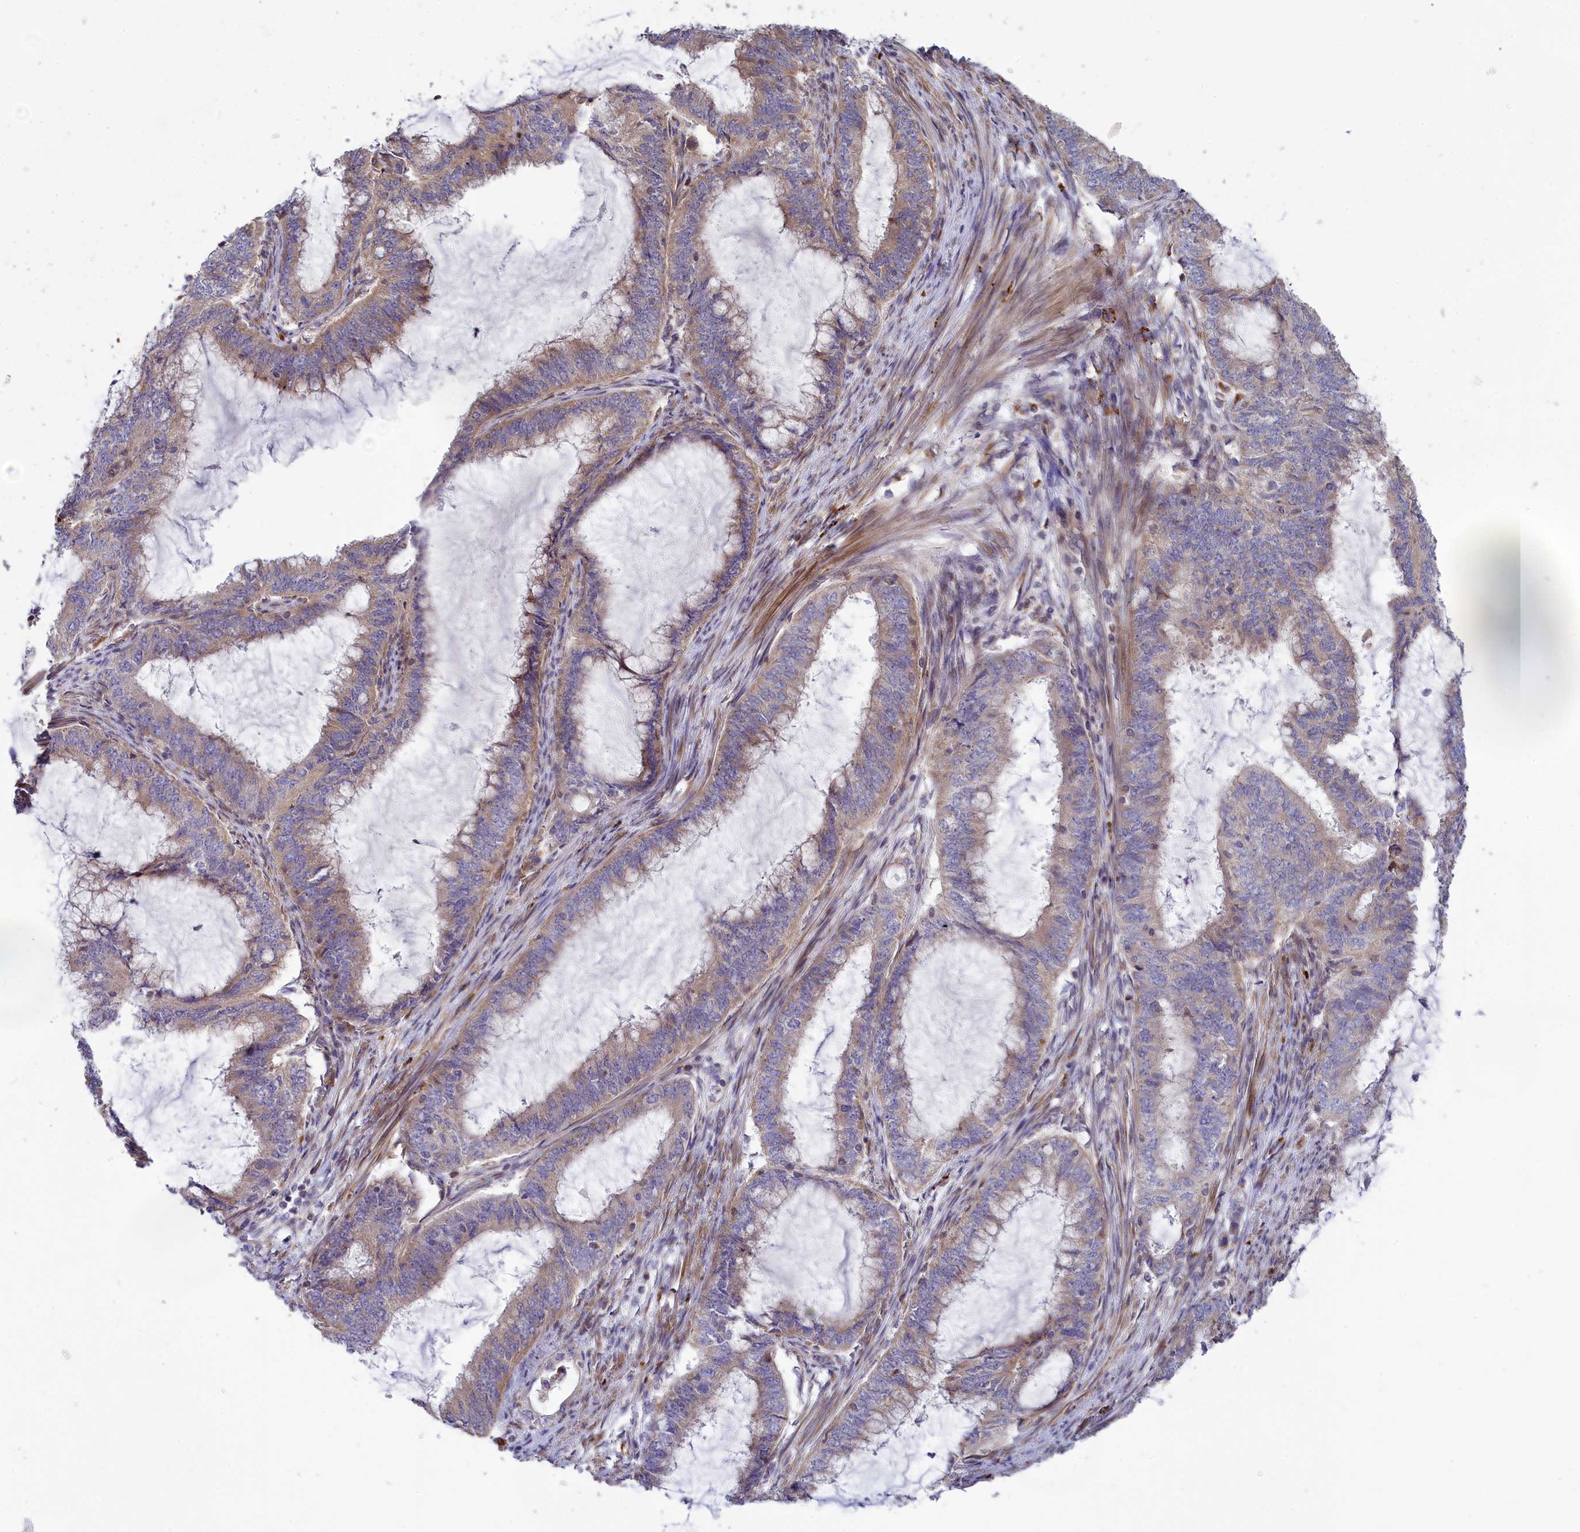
{"staining": {"intensity": "weak", "quantity": "25%-75%", "location": "cytoplasmic/membranous"}, "tissue": "endometrial cancer", "cell_type": "Tumor cells", "image_type": "cancer", "snomed": [{"axis": "morphology", "description": "Adenocarcinoma, NOS"}, {"axis": "topography", "description": "Endometrium"}], "caption": "Immunohistochemistry image of human endometrial cancer (adenocarcinoma) stained for a protein (brown), which exhibits low levels of weak cytoplasmic/membranous positivity in about 25%-75% of tumor cells.", "gene": "BLTP2", "patient": {"sex": "female", "age": 51}}